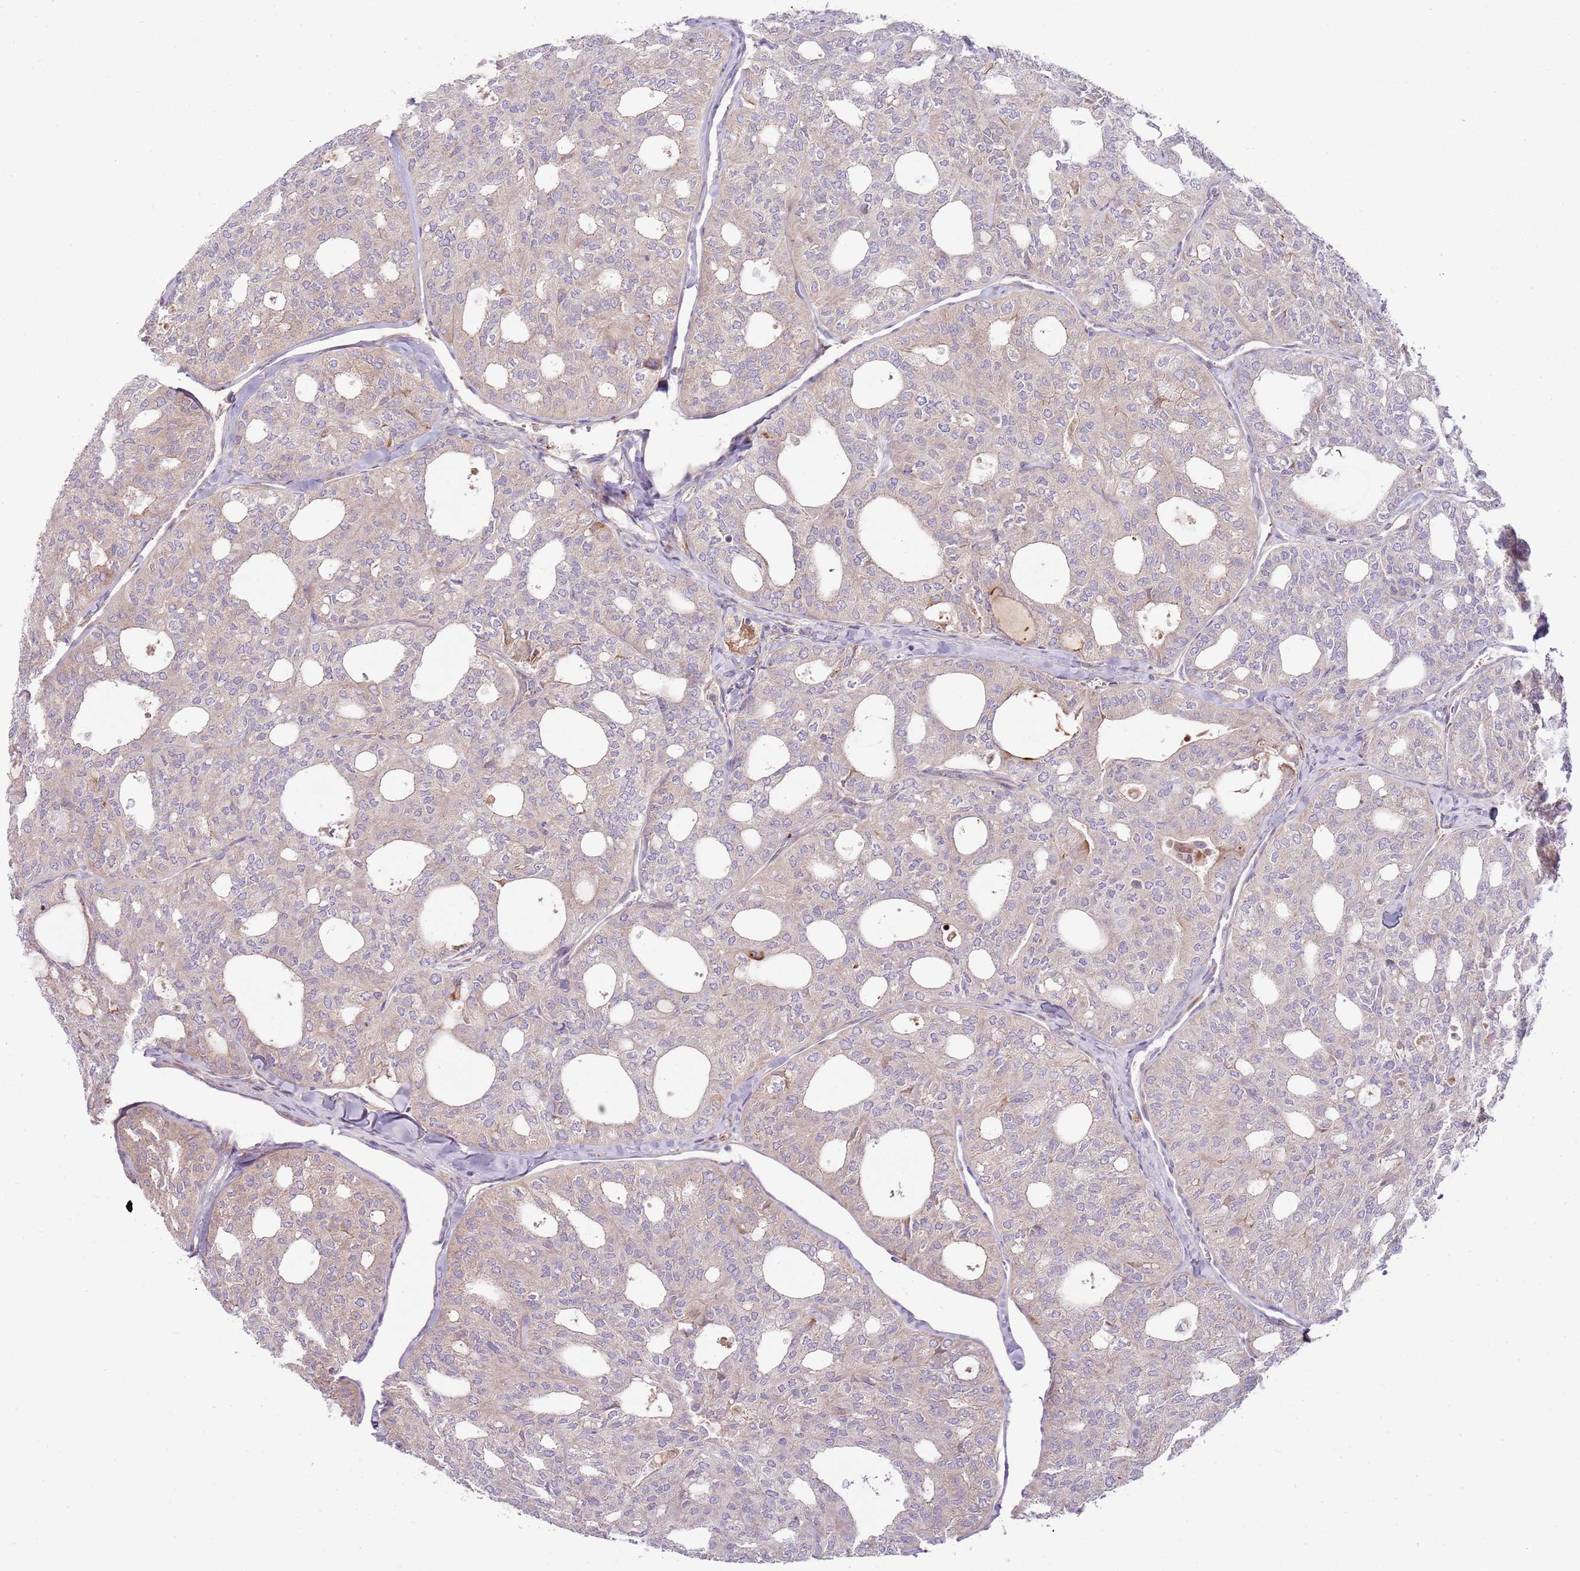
{"staining": {"intensity": "weak", "quantity": "<25%", "location": "cytoplasmic/membranous"}, "tissue": "thyroid cancer", "cell_type": "Tumor cells", "image_type": "cancer", "snomed": [{"axis": "morphology", "description": "Follicular adenoma carcinoma, NOS"}, {"axis": "topography", "description": "Thyroid gland"}], "caption": "A micrograph of thyroid cancer (follicular adenoma carcinoma) stained for a protein shows no brown staining in tumor cells.", "gene": "EMC1", "patient": {"sex": "male", "age": 75}}